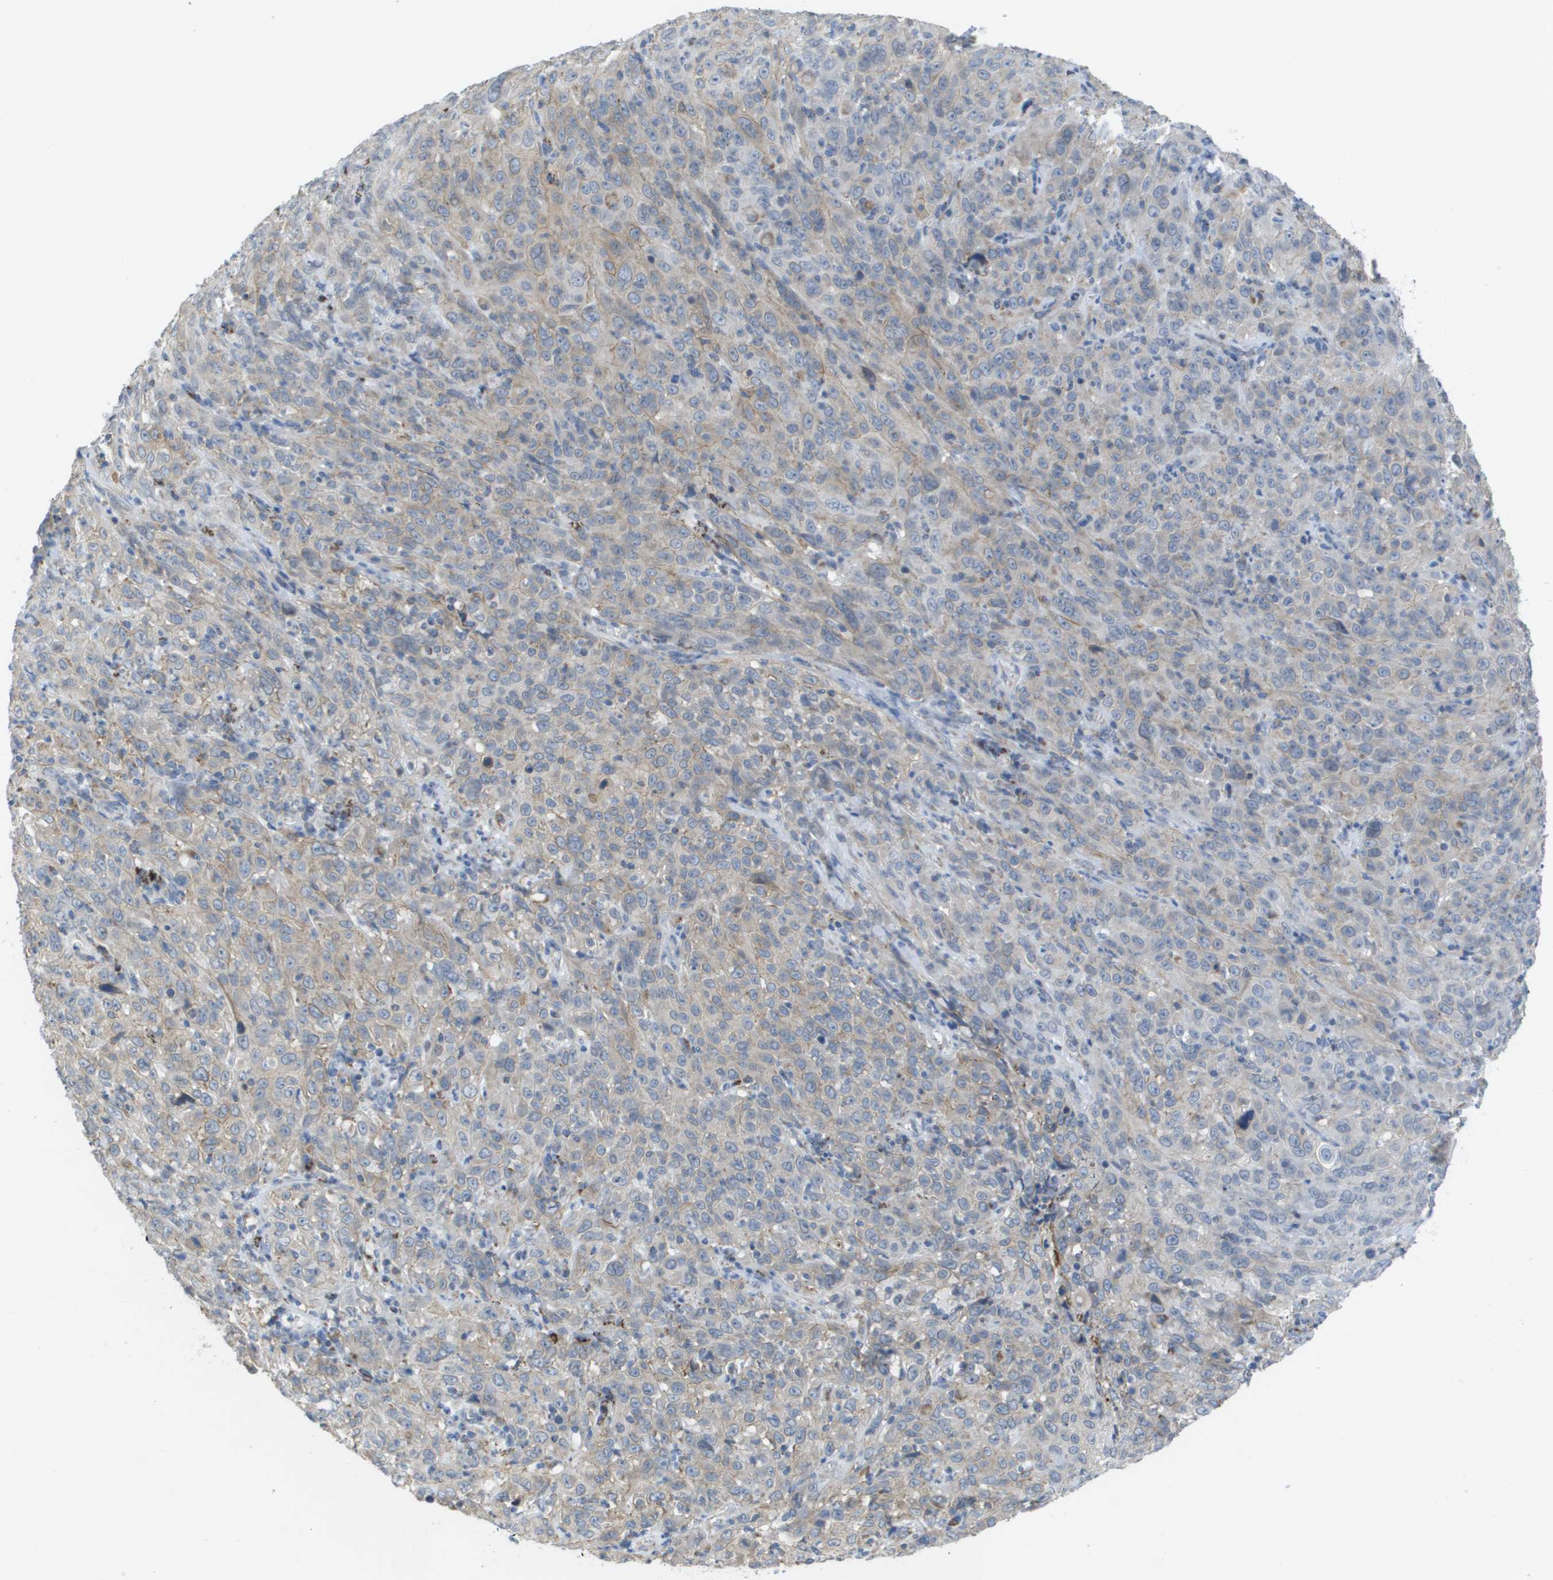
{"staining": {"intensity": "weak", "quantity": "25%-75%", "location": "cytoplasmic/membranous"}, "tissue": "cervical cancer", "cell_type": "Tumor cells", "image_type": "cancer", "snomed": [{"axis": "morphology", "description": "Squamous cell carcinoma, NOS"}, {"axis": "topography", "description": "Cervix"}], "caption": "A histopathology image showing weak cytoplasmic/membranous positivity in approximately 25%-75% of tumor cells in squamous cell carcinoma (cervical), as visualized by brown immunohistochemical staining.", "gene": "TMEM223", "patient": {"sex": "female", "age": 46}}